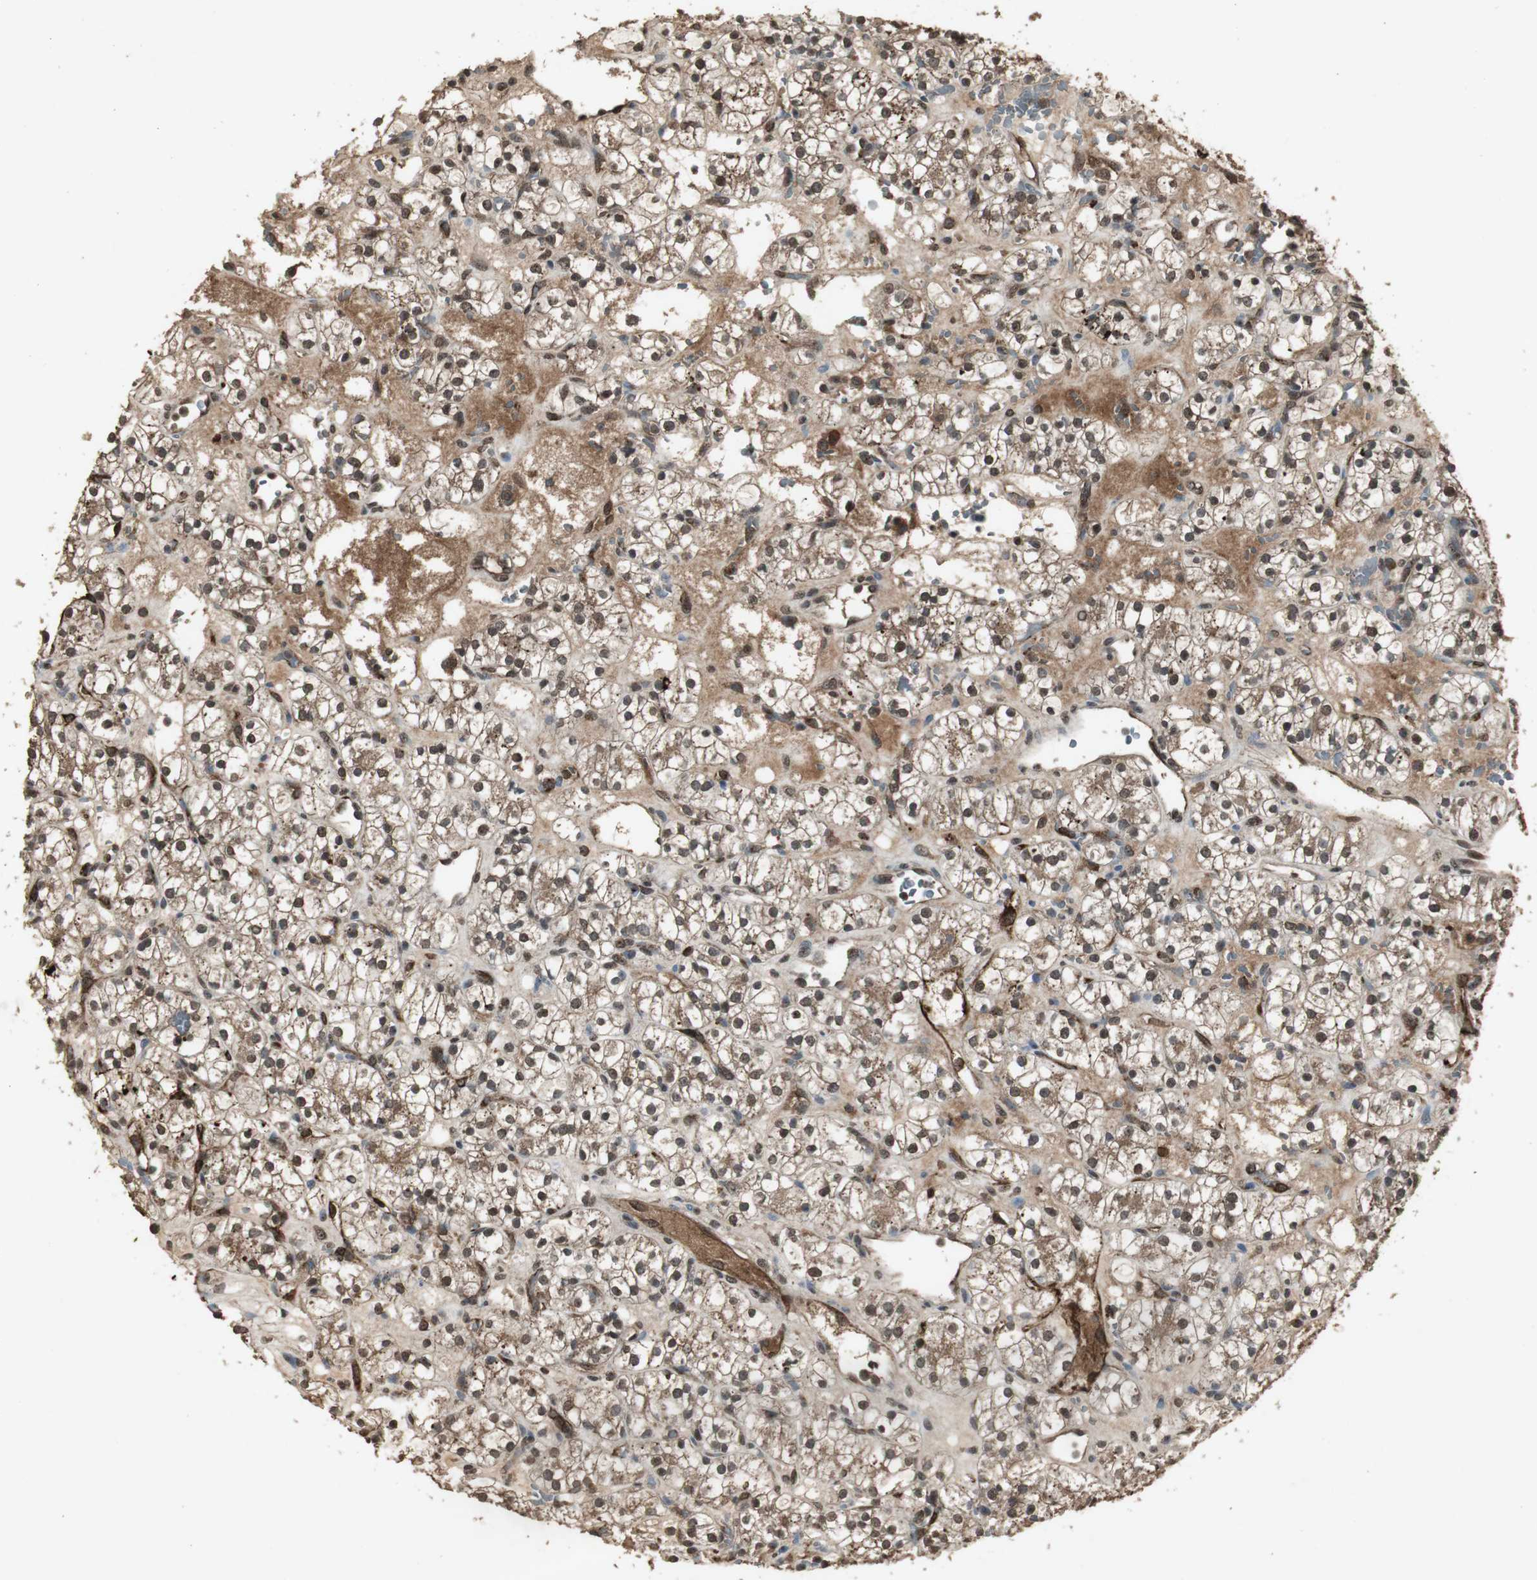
{"staining": {"intensity": "moderate", "quantity": ">75%", "location": "cytoplasmic/membranous,nuclear"}, "tissue": "renal cancer", "cell_type": "Tumor cells", "image_type": "cancer", "snomed": [{"axis": "morphology", "description": "Adenocarcinoma, NOS"}, {"axis": "topography", "description": "Kidney"}], "caption": "A brown stain highlights moderate cytoplasmic/membranous and nuclear positivity of a protein in human adenocarcinoma (renal) tumor cells.", "gene": "EMX1", "patient": {"sex": "female", "age": 60}}